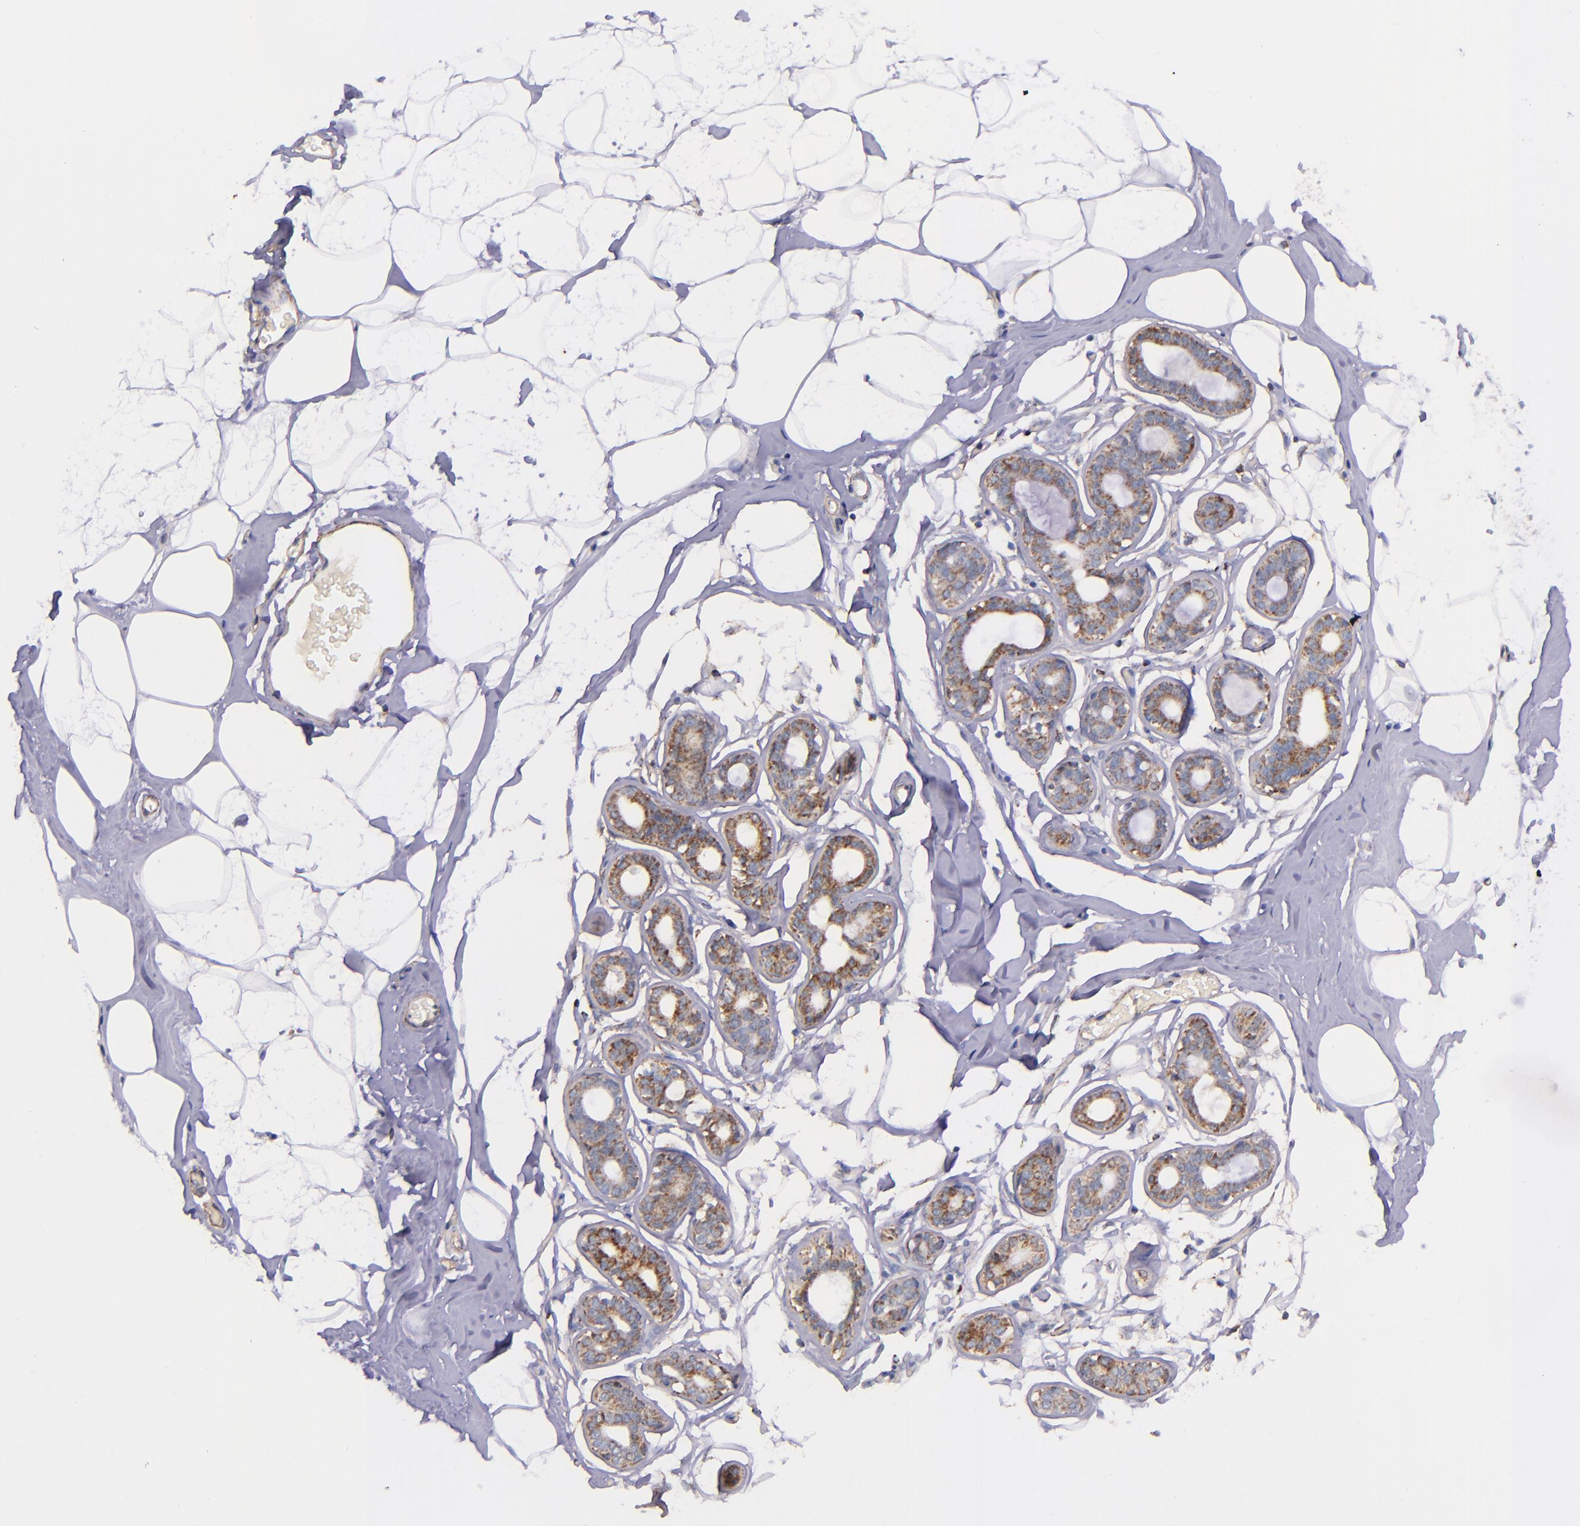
{"staining": {"intensity": "negative", "quantity": "none", "location": "none"}, "tissue": "breast", "cell_type": "Adipocytes", "image_type": "normal", "snomed": [{"axis": "morphology", "description": "Normal tissue, NOS"}, {"axis": "morphology", "description": "Fibrosis, NOS"}, {"axis": "topography", "description": "Breast"}], "caption": "Immunohistochemistry of unremarkable human breast reveals no expression in adipocytes.", "gene": "IDH3G", "patient": {"sex": "female", "age": 39}}